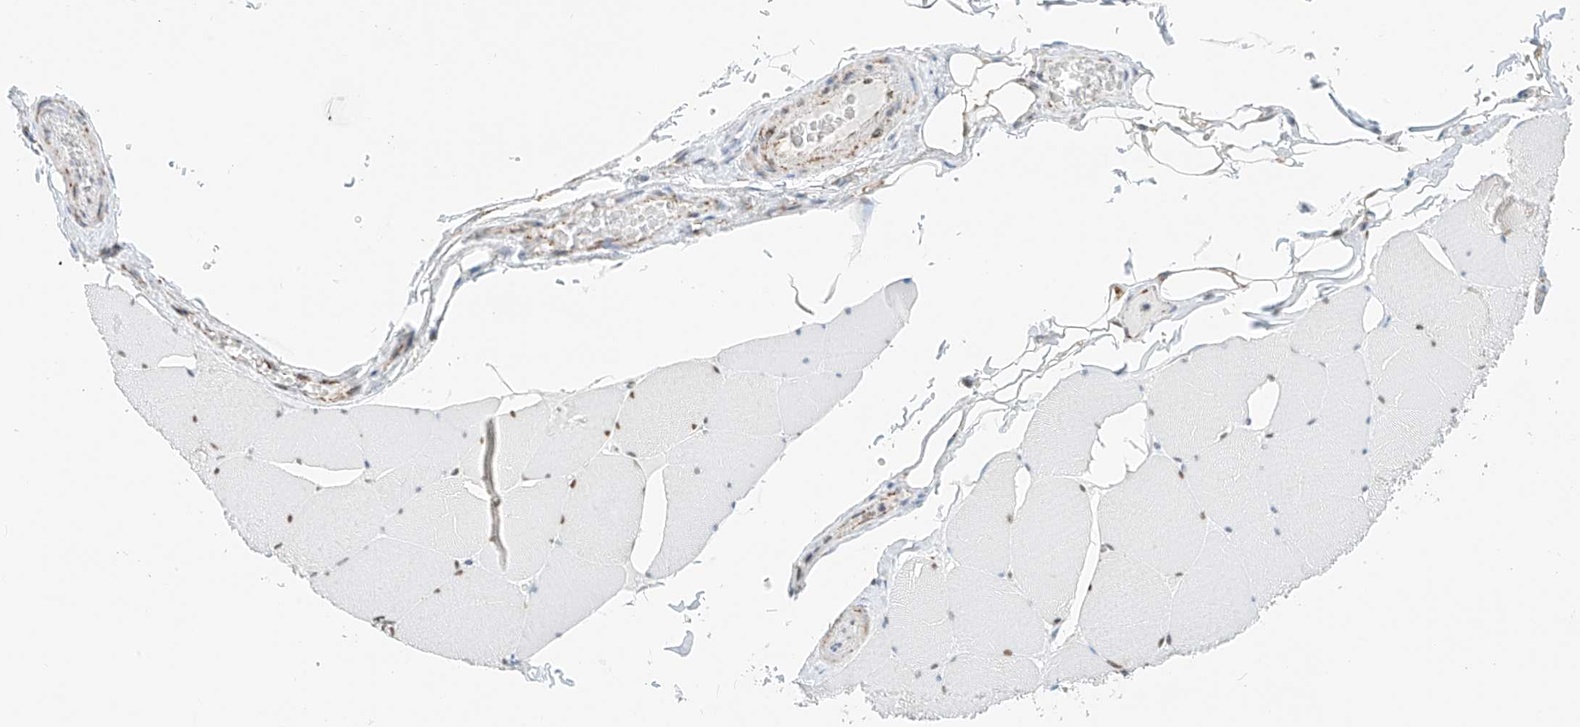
{"staining": {"intensity": "negative", "quantity": "none", "location": "none"}, "tissue": "skeletal muscle", "cell_type": "Myocytes", "image_type": "normal", "snomed": [{"axis": "morphology", "description": "Normal tissue, NOS"}, {"axis": "topography", "description": "Skeletal muscle"}, {"axis": "topography", "description": "Head-Neck"}], "caption": "The image demonstrates no significant positivity in myocytes of skeletal muscle. (DAB immunohistochemistry (IHC) visualized using brightfield microscopy, high magnification).", "gene": "PPA2", "patient": {"sex": "male", "age": 66}}